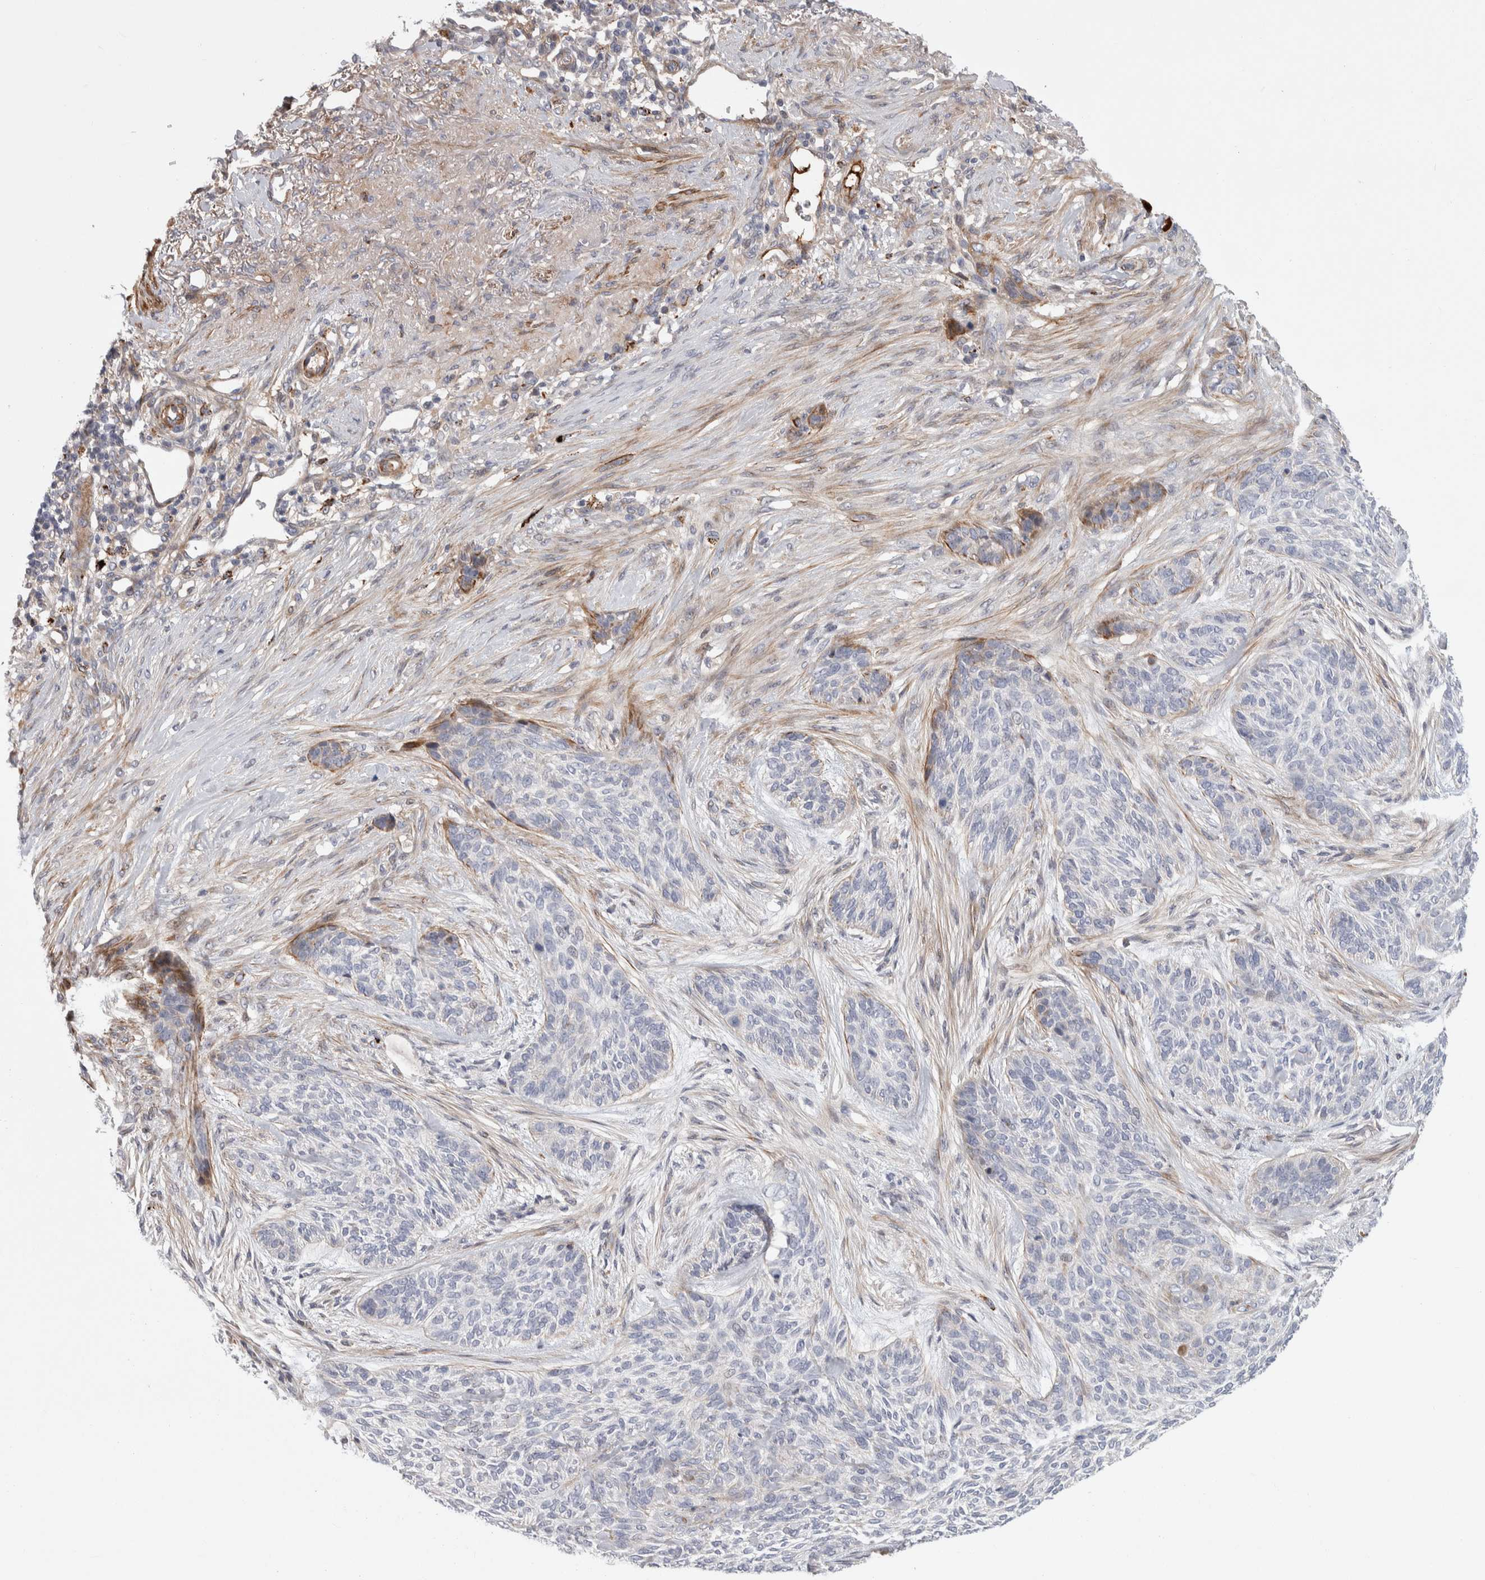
{"staining": {"intensity": "moderate", "quantity": "<25%", "location": "cytoplasmic/membranous"}, "tissue": "skin cancer", "cell_type": "Tumor cells", "image_type": "cancer", "snomed": [{"axis": "morphology", "description": "Basal cell carcinoma"}, {"axis": "topography", "description": "Skin"}], "caption": "This image shows basal cell carcinoma (skin) stained with IHC to label a protein in brown. The cytoplasmic/membranous of tumor cells show moderate positivity for the protein. Nuclei are counter-stained blue.", "gene": "PSMG3", "patient": {"sex": "male", "age": 55}}